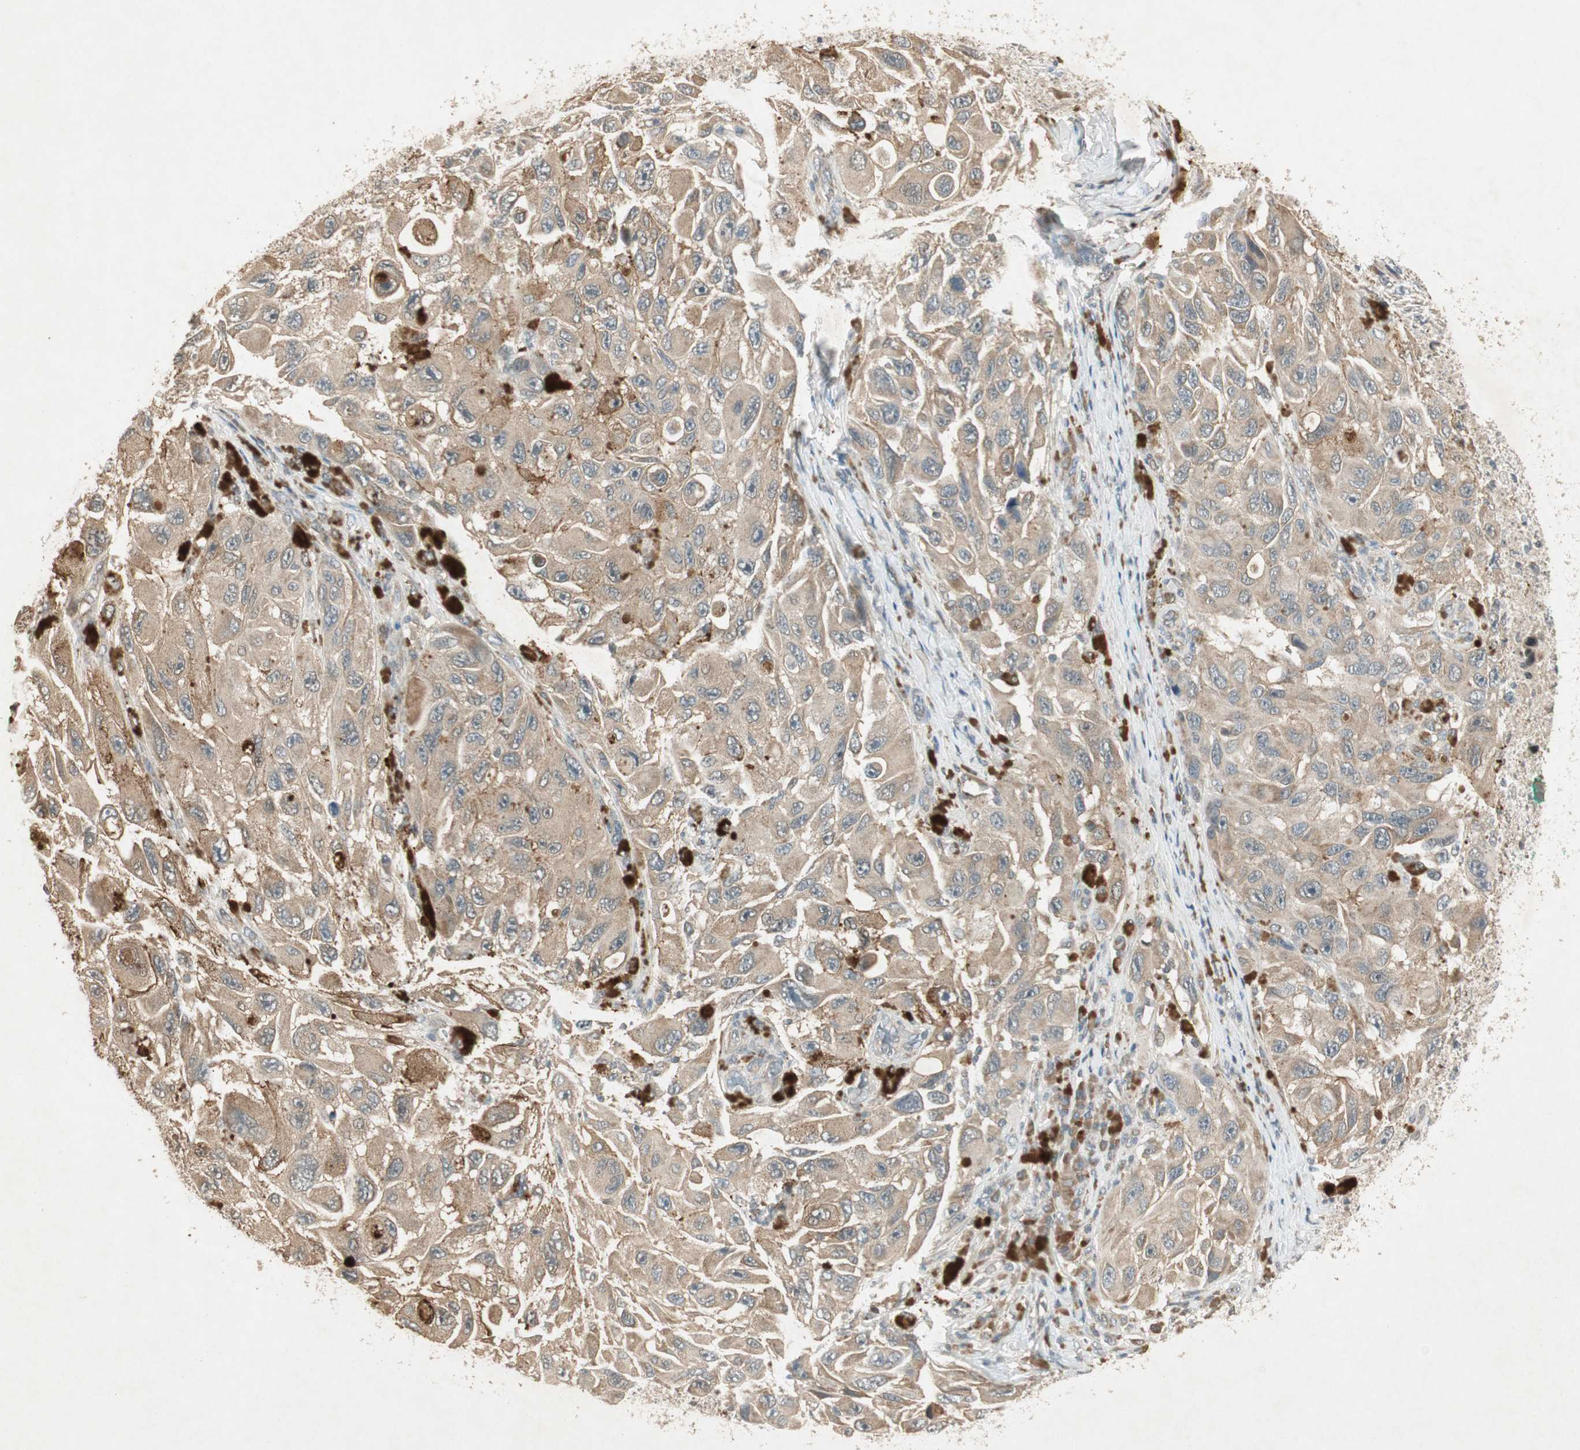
{"staining": {"intensity": "moderate", "quantity": ">75%", "location": "cytoplasmic/membranous"}, "tissue": "melanoma", "cell_type": "Tumor cells", "image_type": "cancer", "snomed": [{"axis": "morphology", "description": "Malignant melanoma, NOS"}, {"axis": "topography", "description": "Skin"}], "caption": "Human malignant melanoma stained with a brown dye reveals moderate cytoplasmic/membranous positive positivity in about >75% of tumor cells.", "gene": "USP2", "patient": {"sex": "female", "age": 73}}